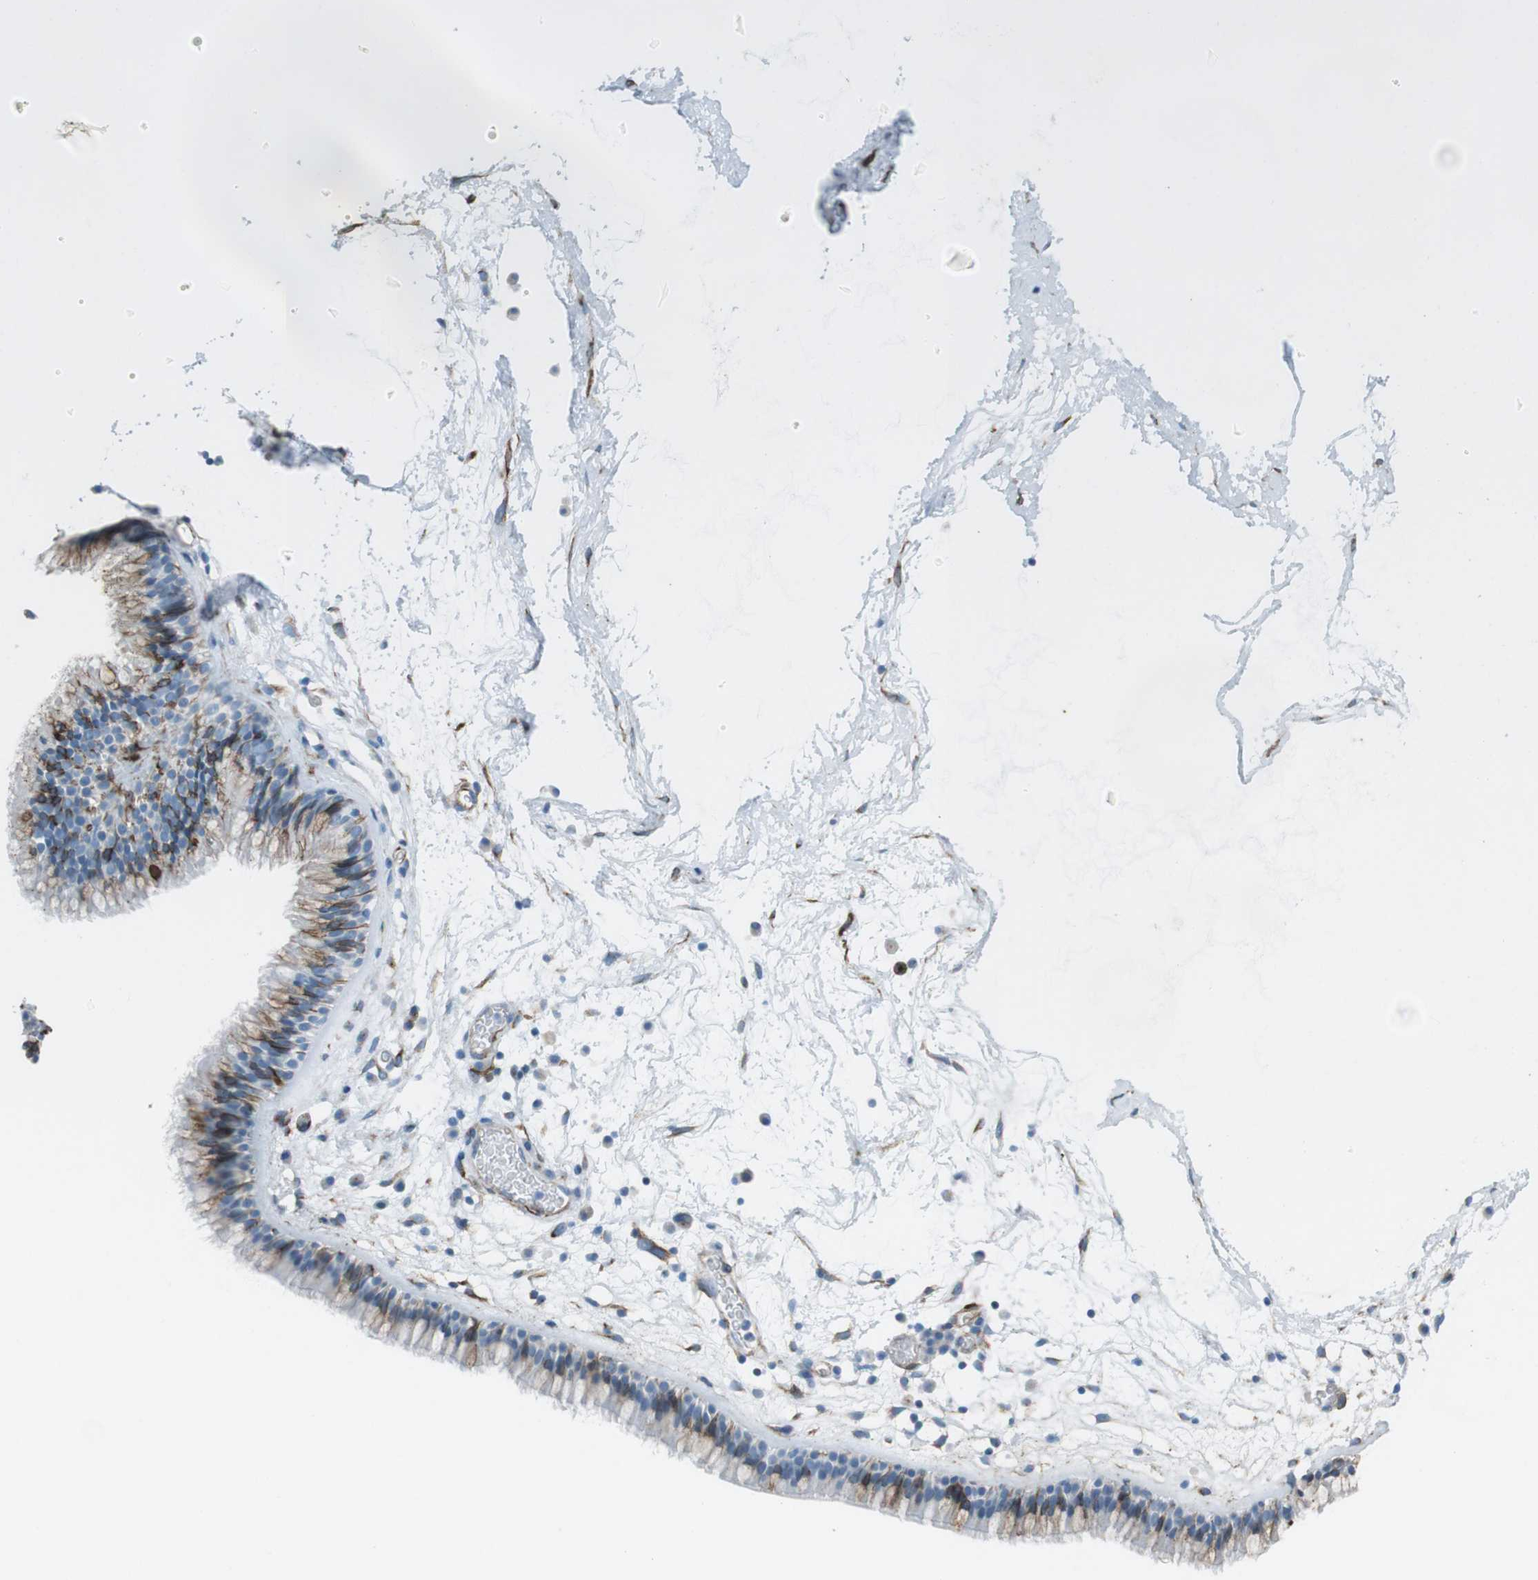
{"staining": {"intensity": "moderate", "quantity": "<25%", "location": "cytoplasmic/membranous"}, "tissue": "nasopharynx", "cell_type": "Respiratory epithelial cells", "image_type": "normal", "snomed": [{"axis": "morphology", "description": "Normal tissue, NOS"}, {"axis": "morphology", "description": "Inflammation, NOS"}, {"axis": "topography", "description": "Nasopharynx"}], "caption": "Benign nasopharynx was stained to show a protein in brown. There is low levels of moderate cytoplasmic/membranous staining in approximately <25% of respiratory epithelial cells.", "gene": "TUBB2A", "patient": {"sex": "male", "age": 48}}